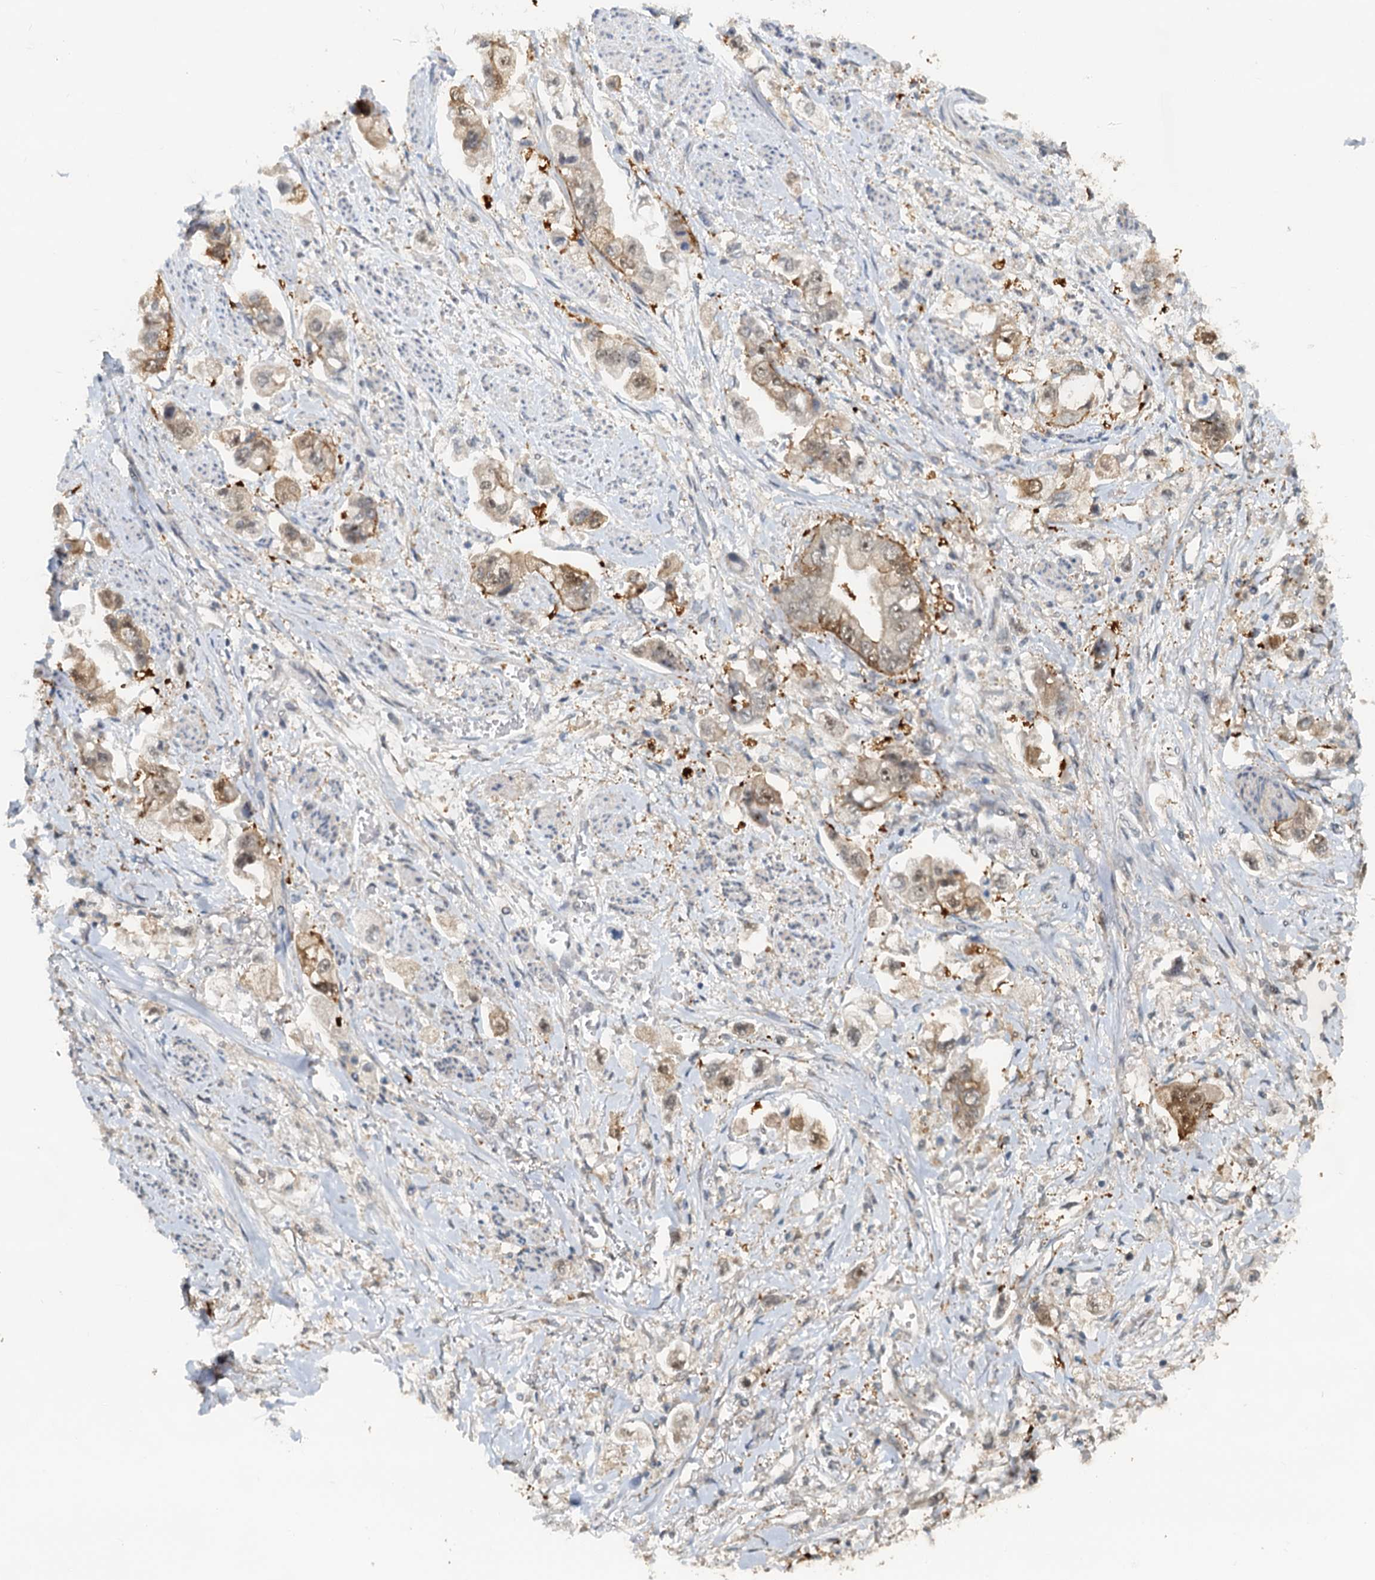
{"staining": {"intensity": "weak", "quantity": "25%-75%", "location": "cytoplasmic/membranous"}, "tissue": "stomach cancer", "cell_type": "Tumor cells", "image_type": "cancer", "snomed": [{"axis": "morphology", "description": "Adenocarcinoma, NOS"}, {"axis": "topography", "description": "Stomach"}], "caption": "High-magnification brightfield microscopy of stomach adenocarcinoma stained with DAB (3,3'-diaminobenzidine) (brown) and counterstained with hematoxylin (blue). tumor cells exhibit weak cytoplasmic/membranous expression is seen in approximately25%-75% of cells. The protein is stained brown, and the nuclei are stained in blue (DAB (3,3'-diaminobenzidine) IHC with brightfield microscopy, high magnification).", "gene": "SPINDOC", "patient": {"sex": "male", "age": 62}}